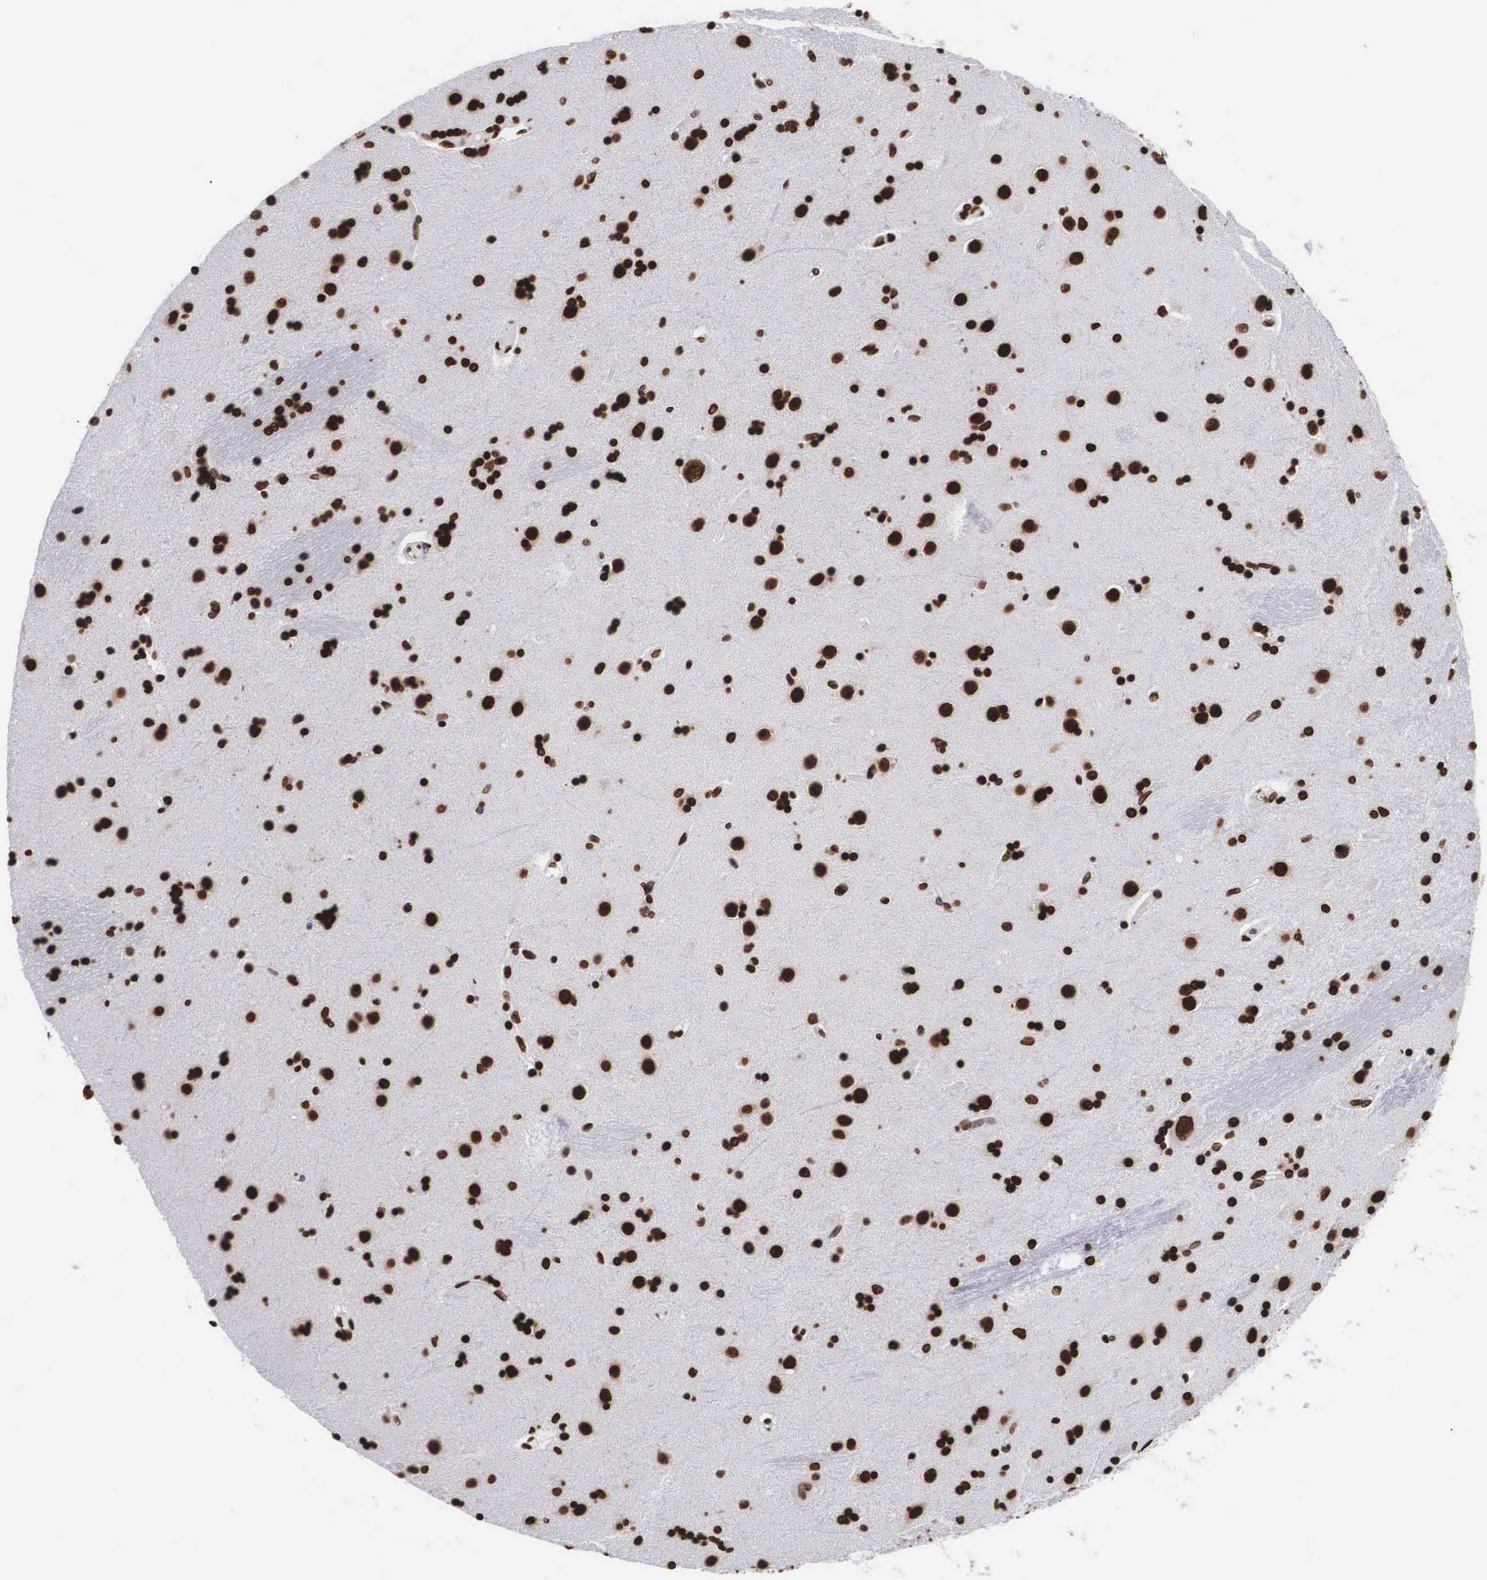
{"staining": {"intensity": "strong", "quantity": ">75%", "location": "nuclear"}, "tissue": "caudate", "cell_type": "Glial cells", "image_type": "normal", "snomed": [{"axis": "morphology", "description": "Normal tissue, NOS"}, {"axis": "topography", "description": "Lateral ventricle wall"}], "caption": "An immunohistochemistry (IHC) image of normal tissue is shown. Protein staining in brown labels strong nuclear positivity in caudate within glial cells.", "gene": "MECP2", "patient": {"sex": "female", "age": 54}}